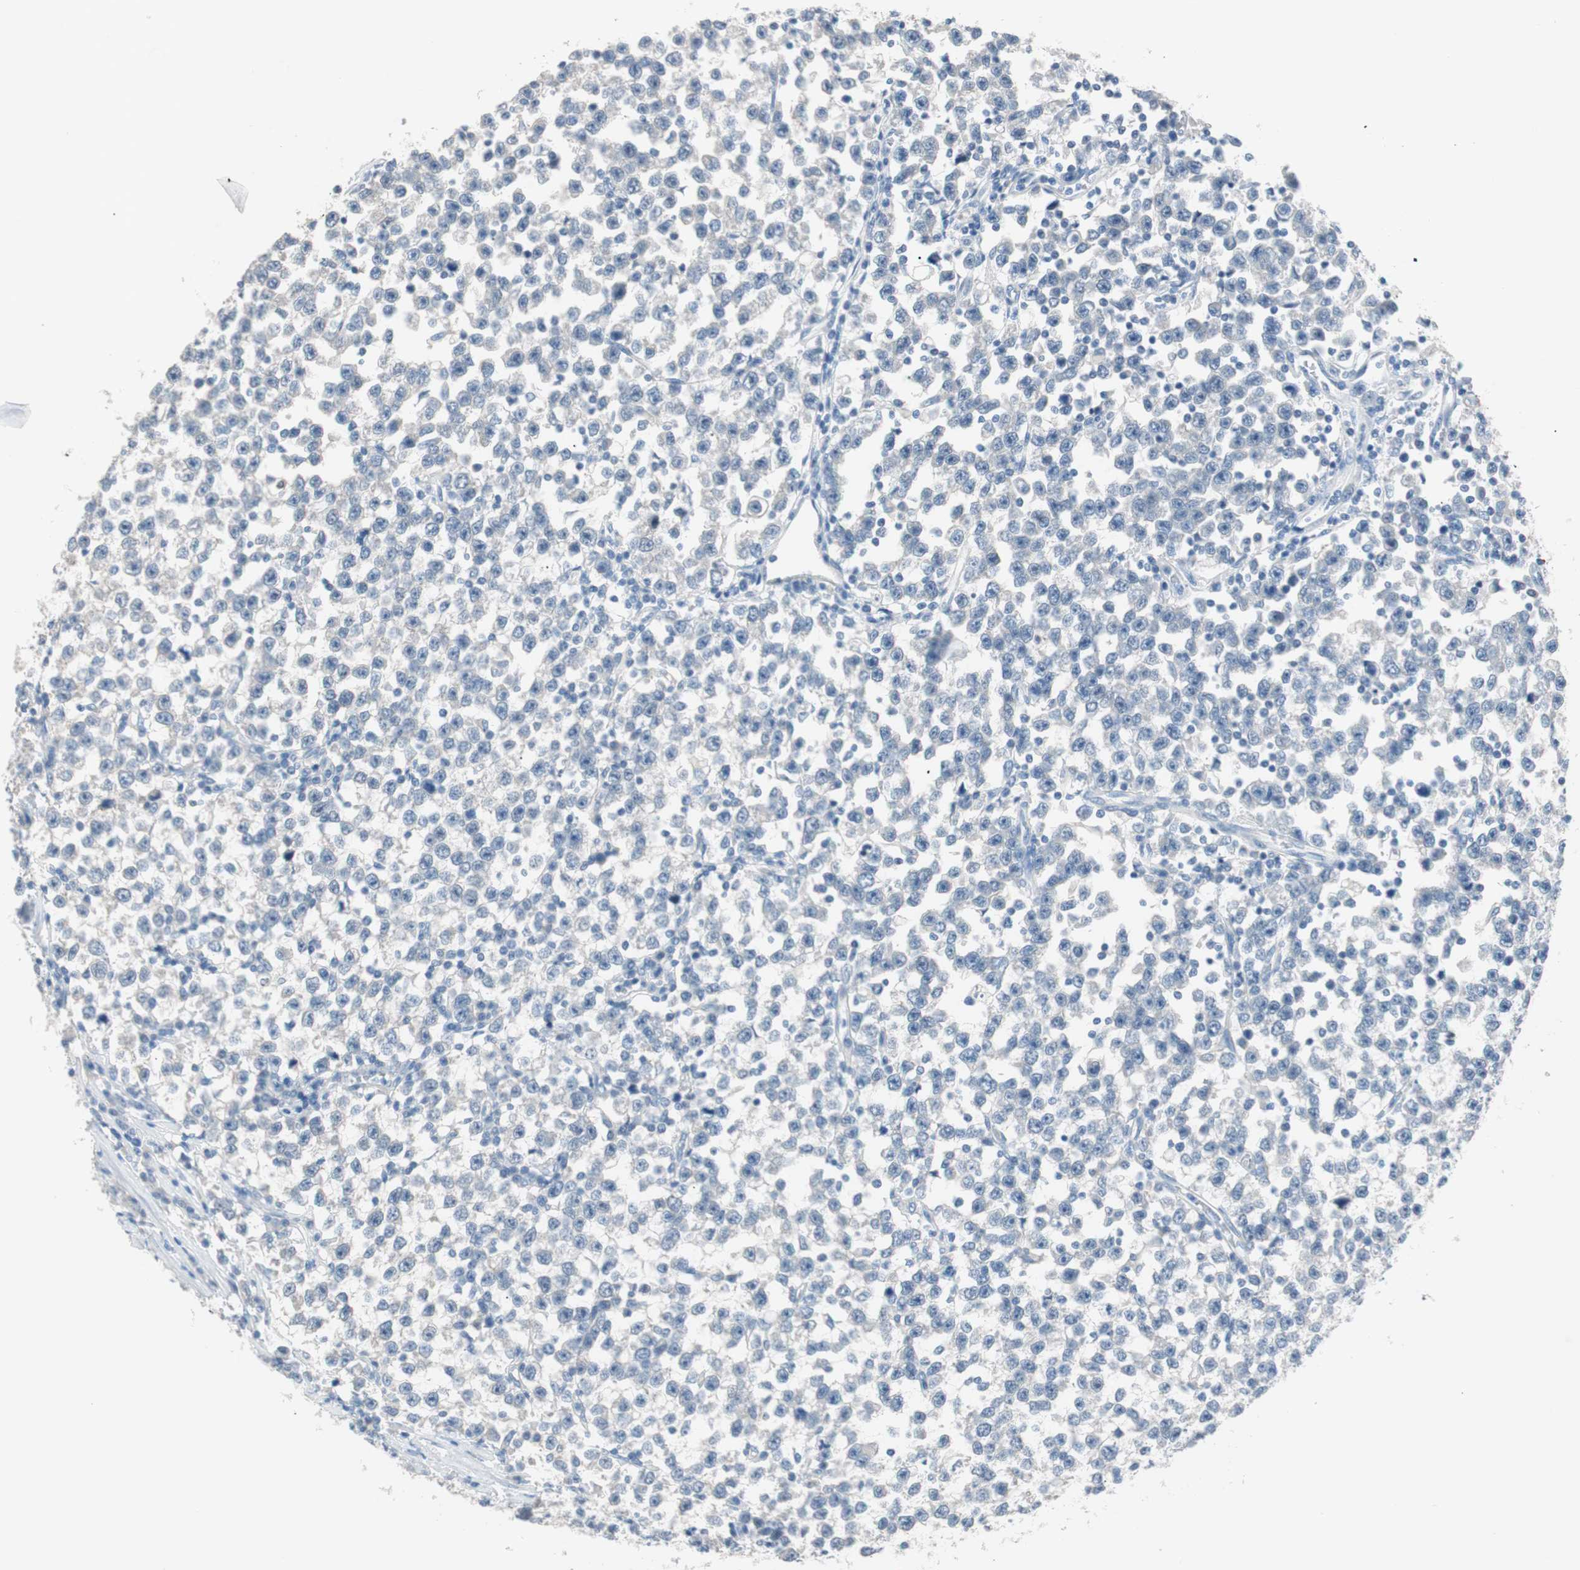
{"staining": {"intensity": "negative", "quantity": "none", "location": "none"}, "tissue": "testis cancer", "cell_type": "Tumor cells", "image_type": "cancer", "snomed": [{"axis": "morphology", "description": "Seminoma, NOS"}, {"axis": "topography", "description": "Testis"}], "caption": "There is no significant expression in tumor cells of seminoma (testis).", "gene": "VIL1", "patient": {"sex": "male", "age": 43}}